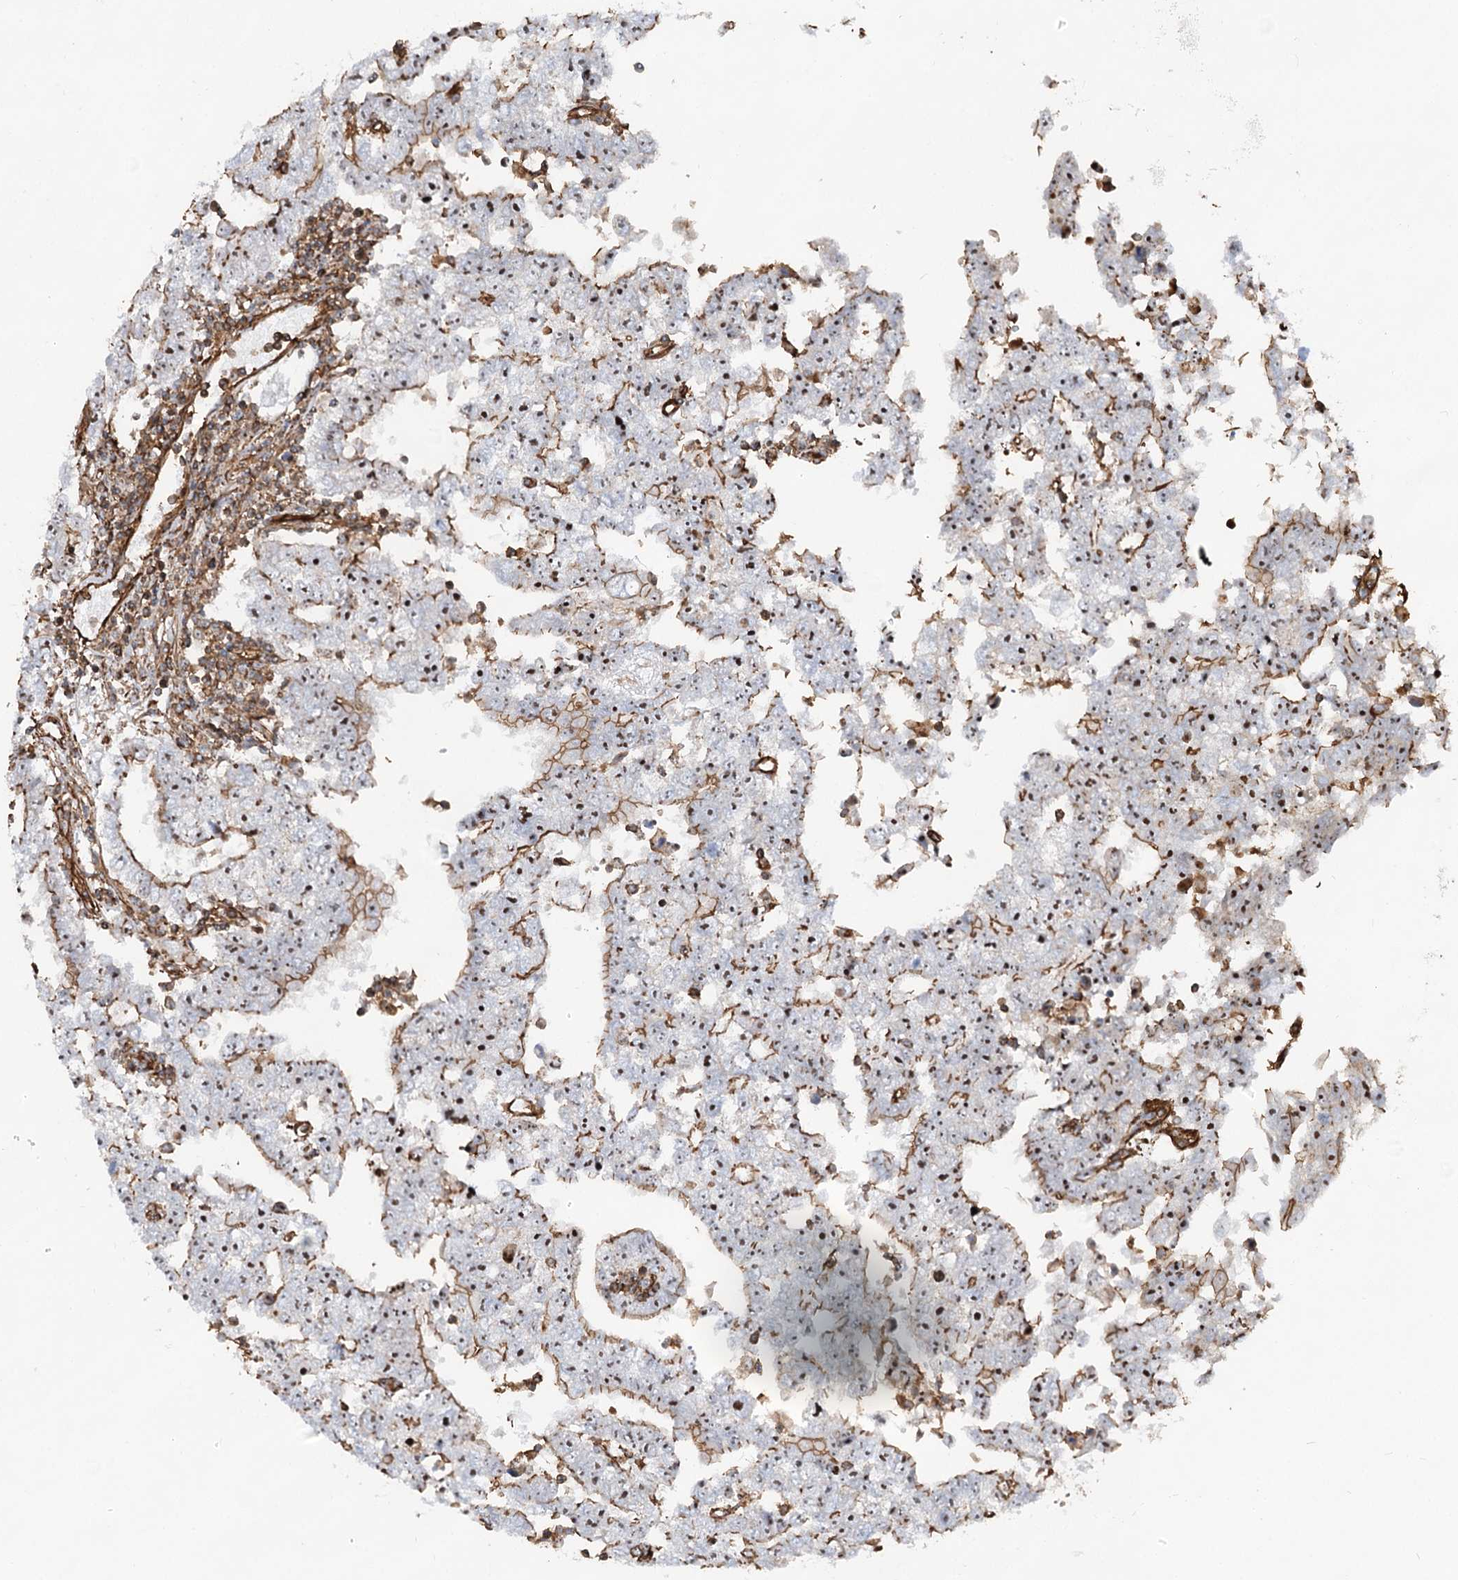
{"staining": {"intensity": "moderate", "quantity": ">75%", "location": "cytoplasmic/membranous,nuclear"}, "tissue": "testis cancer", "cell_type": "Tumor cells", "image_type": "cancer", "snomed": [{"axis": "morphology", "description": "Carcinoma, Embryonal, NOS"}, {"axis": "topography", "description": "Testis"}], "caption": "Immunohistochemical staining of human testis cancer (embryonal carcinoma) exhibits moderate cytoplasmic/membranous and nuclear protein staining in about >75% of tumor cells. (Stains: DAB in brown, nuclei in blue, Microscopy: brightfield microscopy at high magnification).", "gene": "WDR36", "patient": {"sex": "male", "age": 25}}